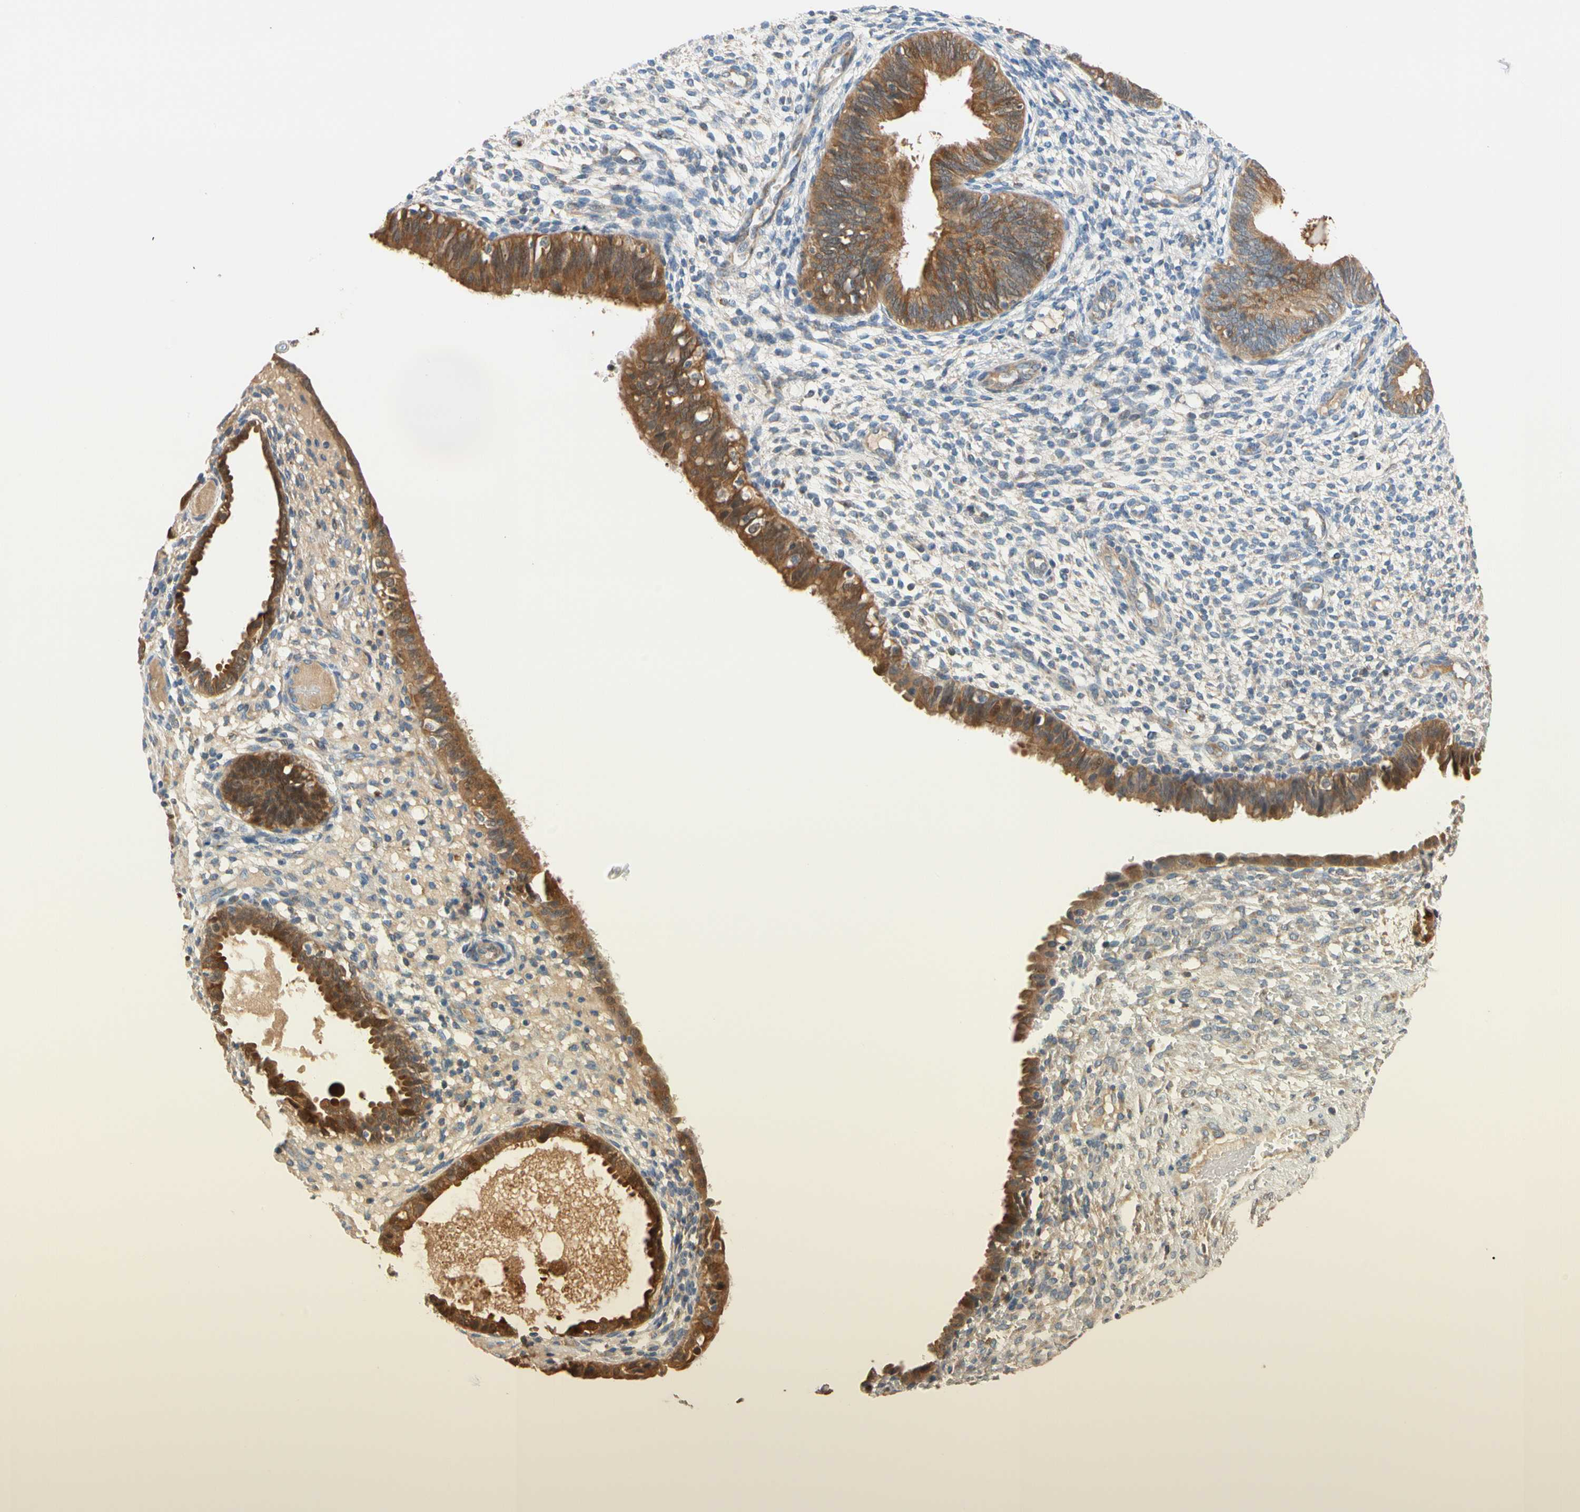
{"staining": {"intensity": "negative", "quantity": "none", "location": "none"}, "tissue": "endometrium", "cell_type": "Cells in endometrial stroma", "image_type": "normal", "snomed": [{"axis": "morphology", "description": "Normal tissue, NOS"}, {"axis": "topography", "description": "Endometrium"}], "caption": "An immunohistochemistry (IHC) photomicrograph of normal endometrium is shown. There is no staining in cells in endometrial stroma of endometrium.", "gene": "GPSM2", "patient": {"sex": "female", "age": 61}}